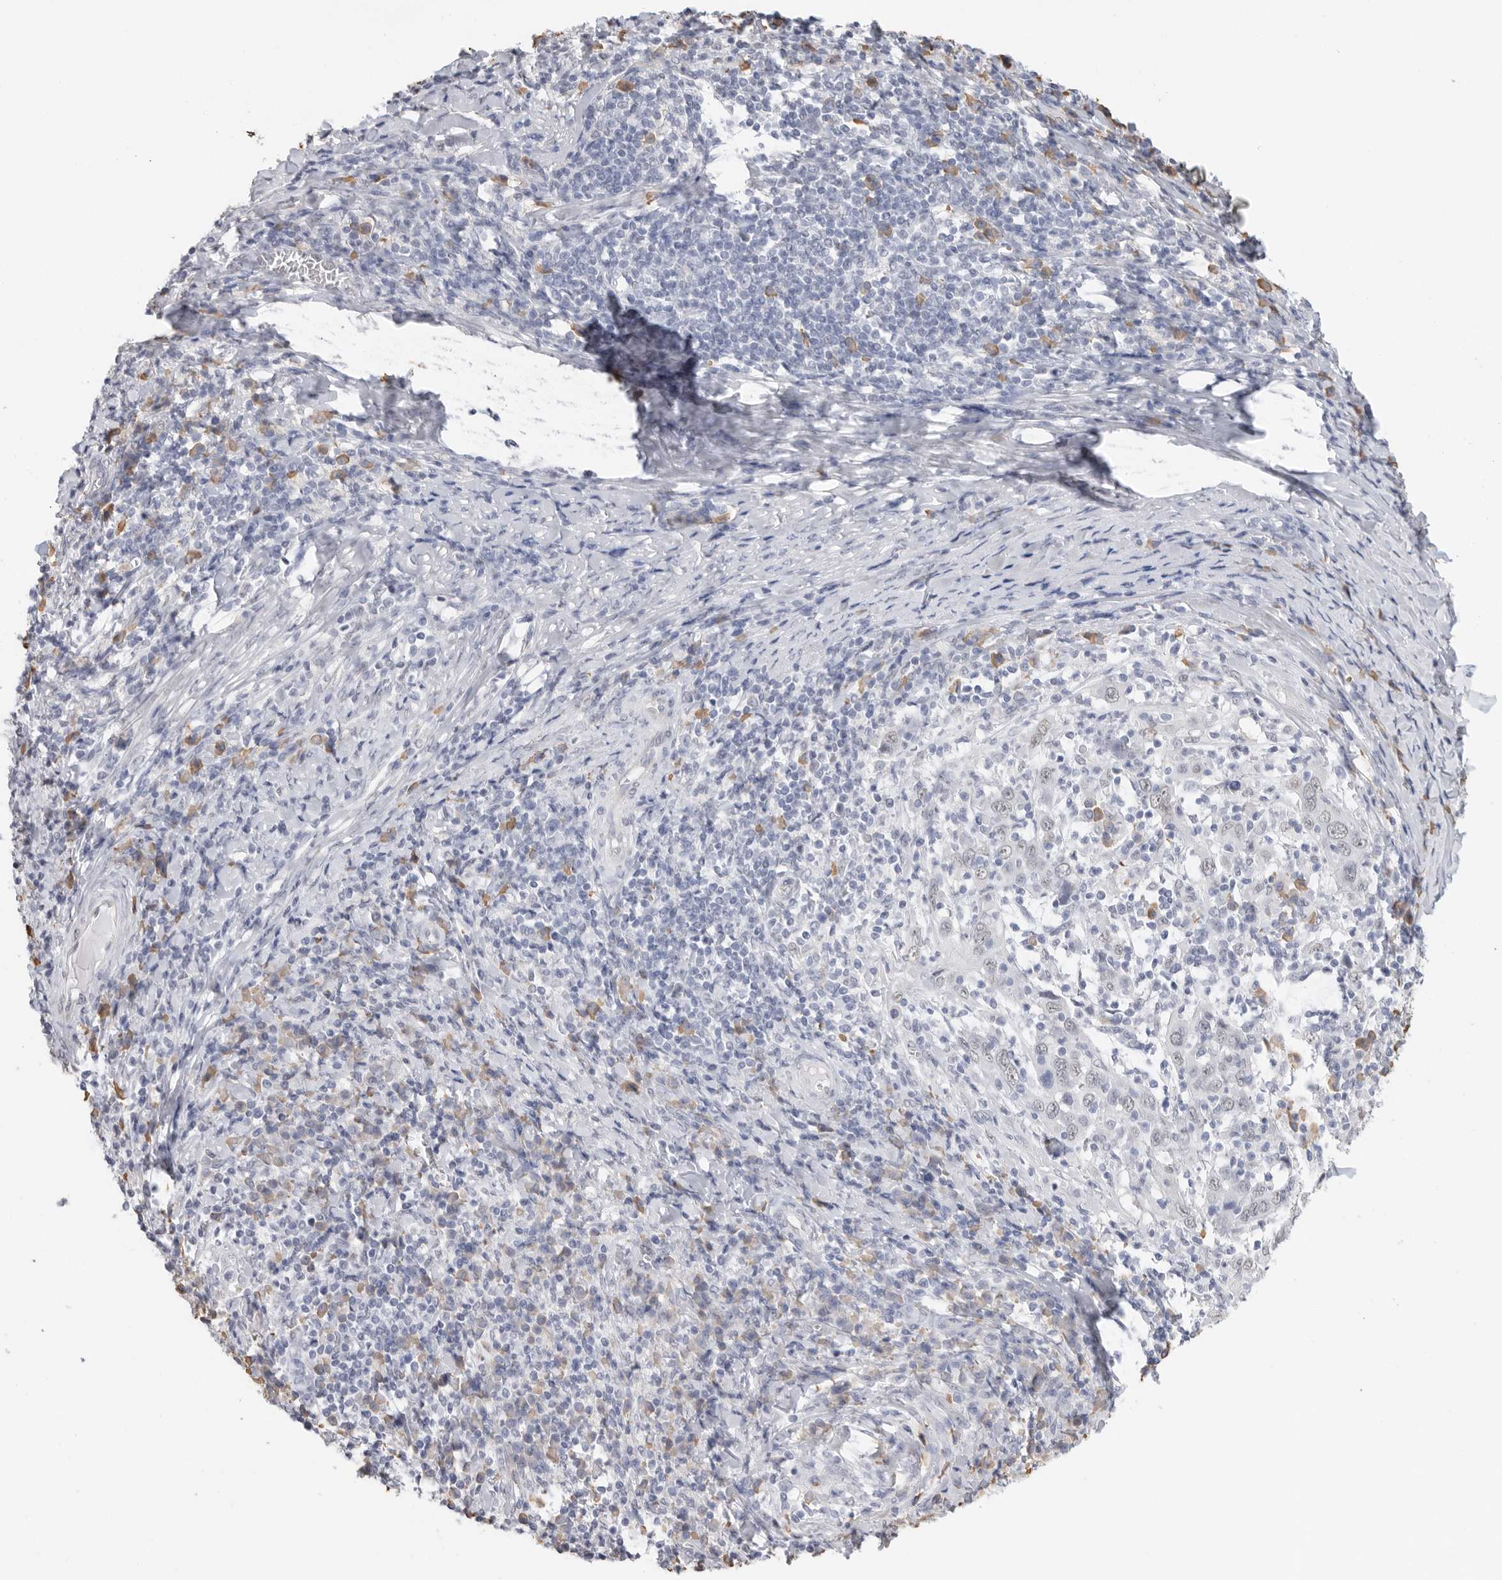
{"staining": {"intensity": "negative", "quantity": "none", "location": "none"}, "tissue": "cervical cancer", "cell_type": "Tumor cells", "image_type": "cancer", "snomed": [{"axis": "morphology", "description": "Squamous cell carcinoma, NOS"}, {"axis": "topography", "description": "Cervix"}], "caption": "IHC of human cervical cancer shows no staining in tumor cells. Nuclei are stained in blue.", "gene": "ARHGEF10", "patient": {"sex": "female", "age": 46}}